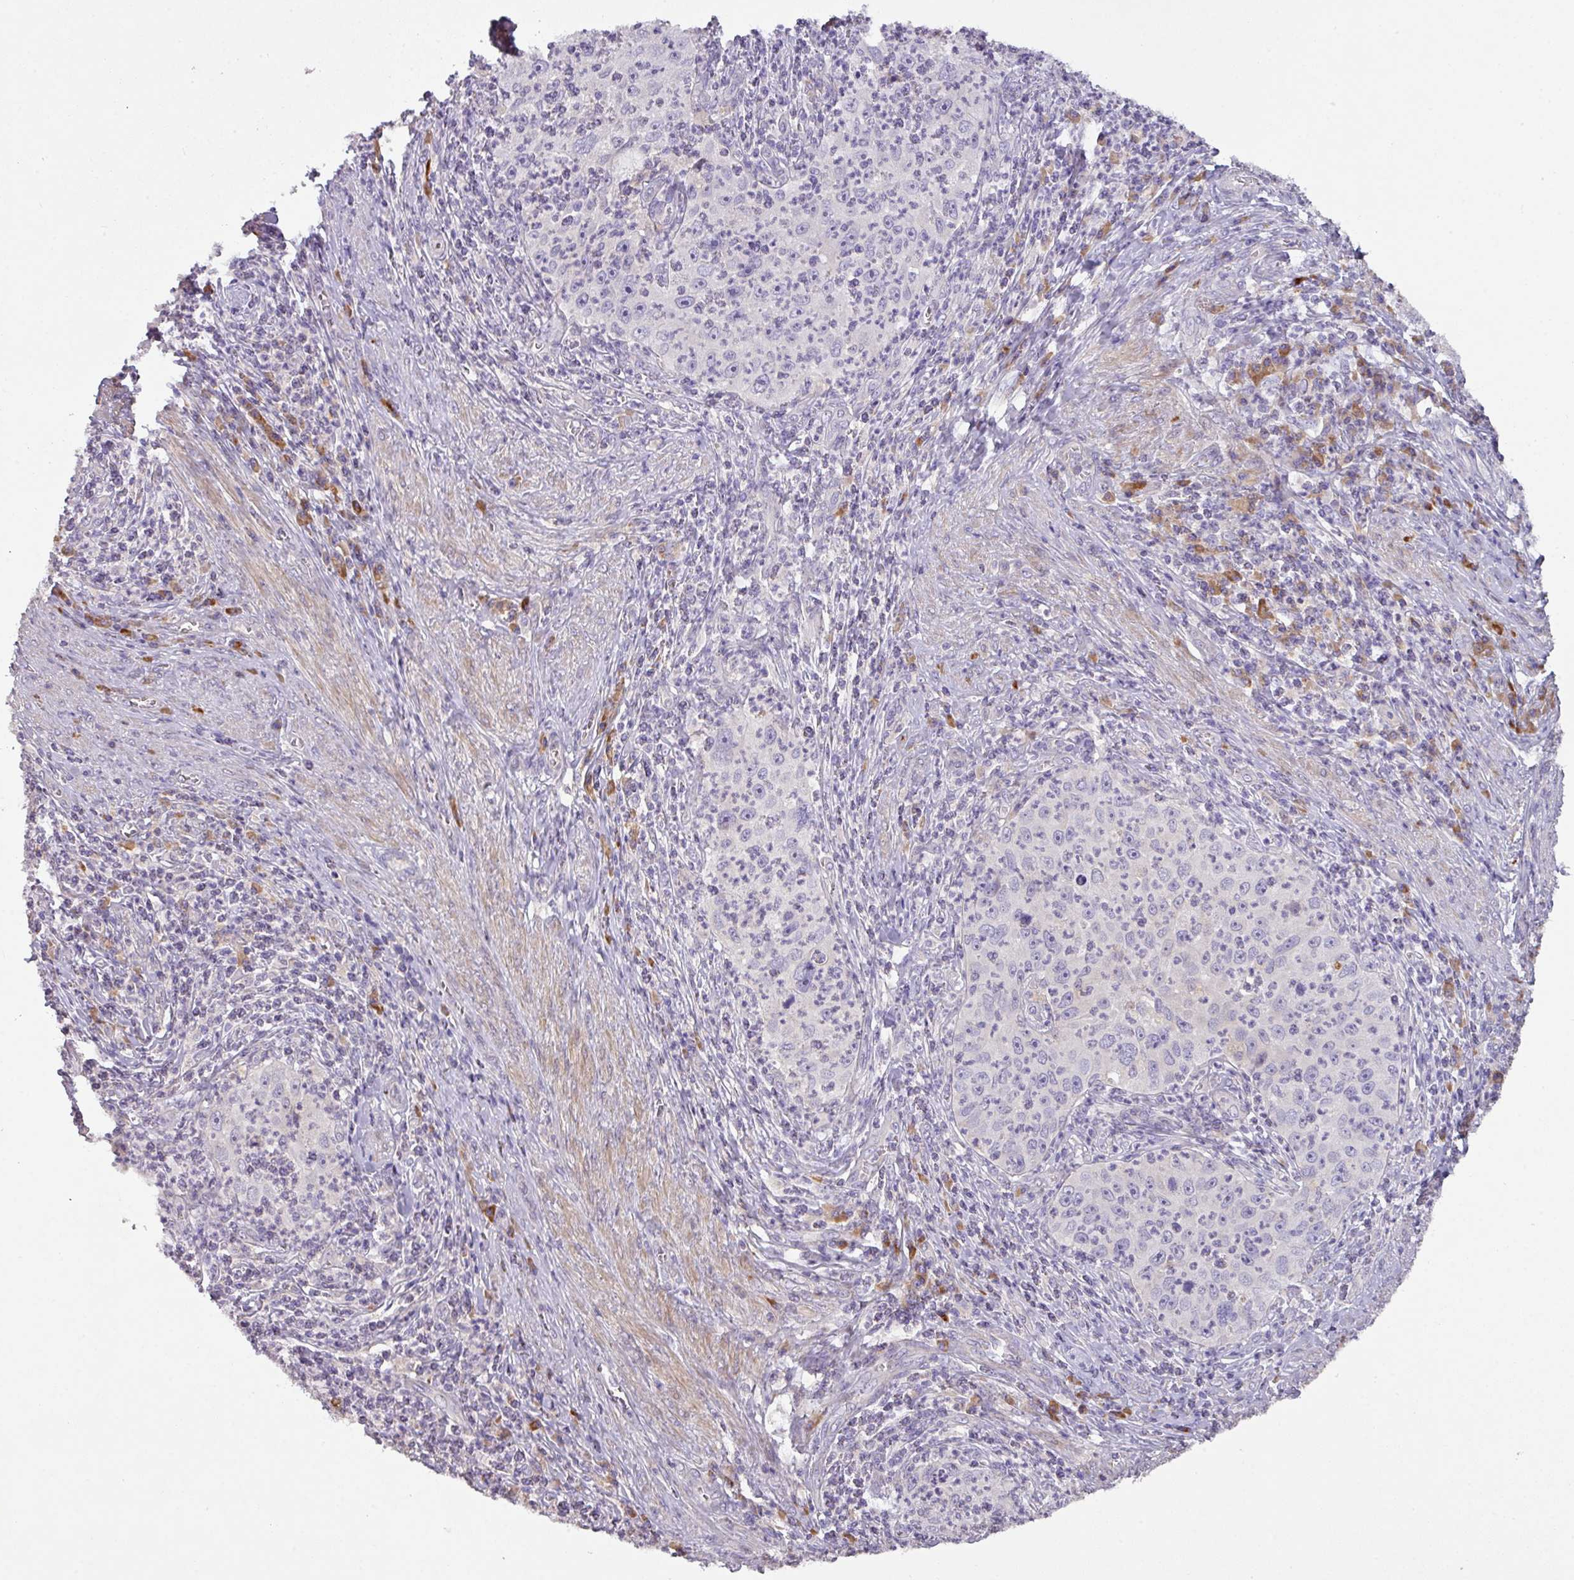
{"staining": {"intensity": "negative", "quantity": "none", "location": "none"}, "tissue": "cervical cancer", "cell_type": "Tumor cells", "image_type": "cancer", "snomed": [{"axis": "morphology", "description": "Squamous cell carcinoma, NOS"}, {"axis": "topography", "description": "Cervix"}], "caption": "A micrograph of human squamous cell carcinoma (cervical) is negative for staining in tumor cells.", "gene": "ZNF266", "patient": {"sex": "female", "age": 30}}